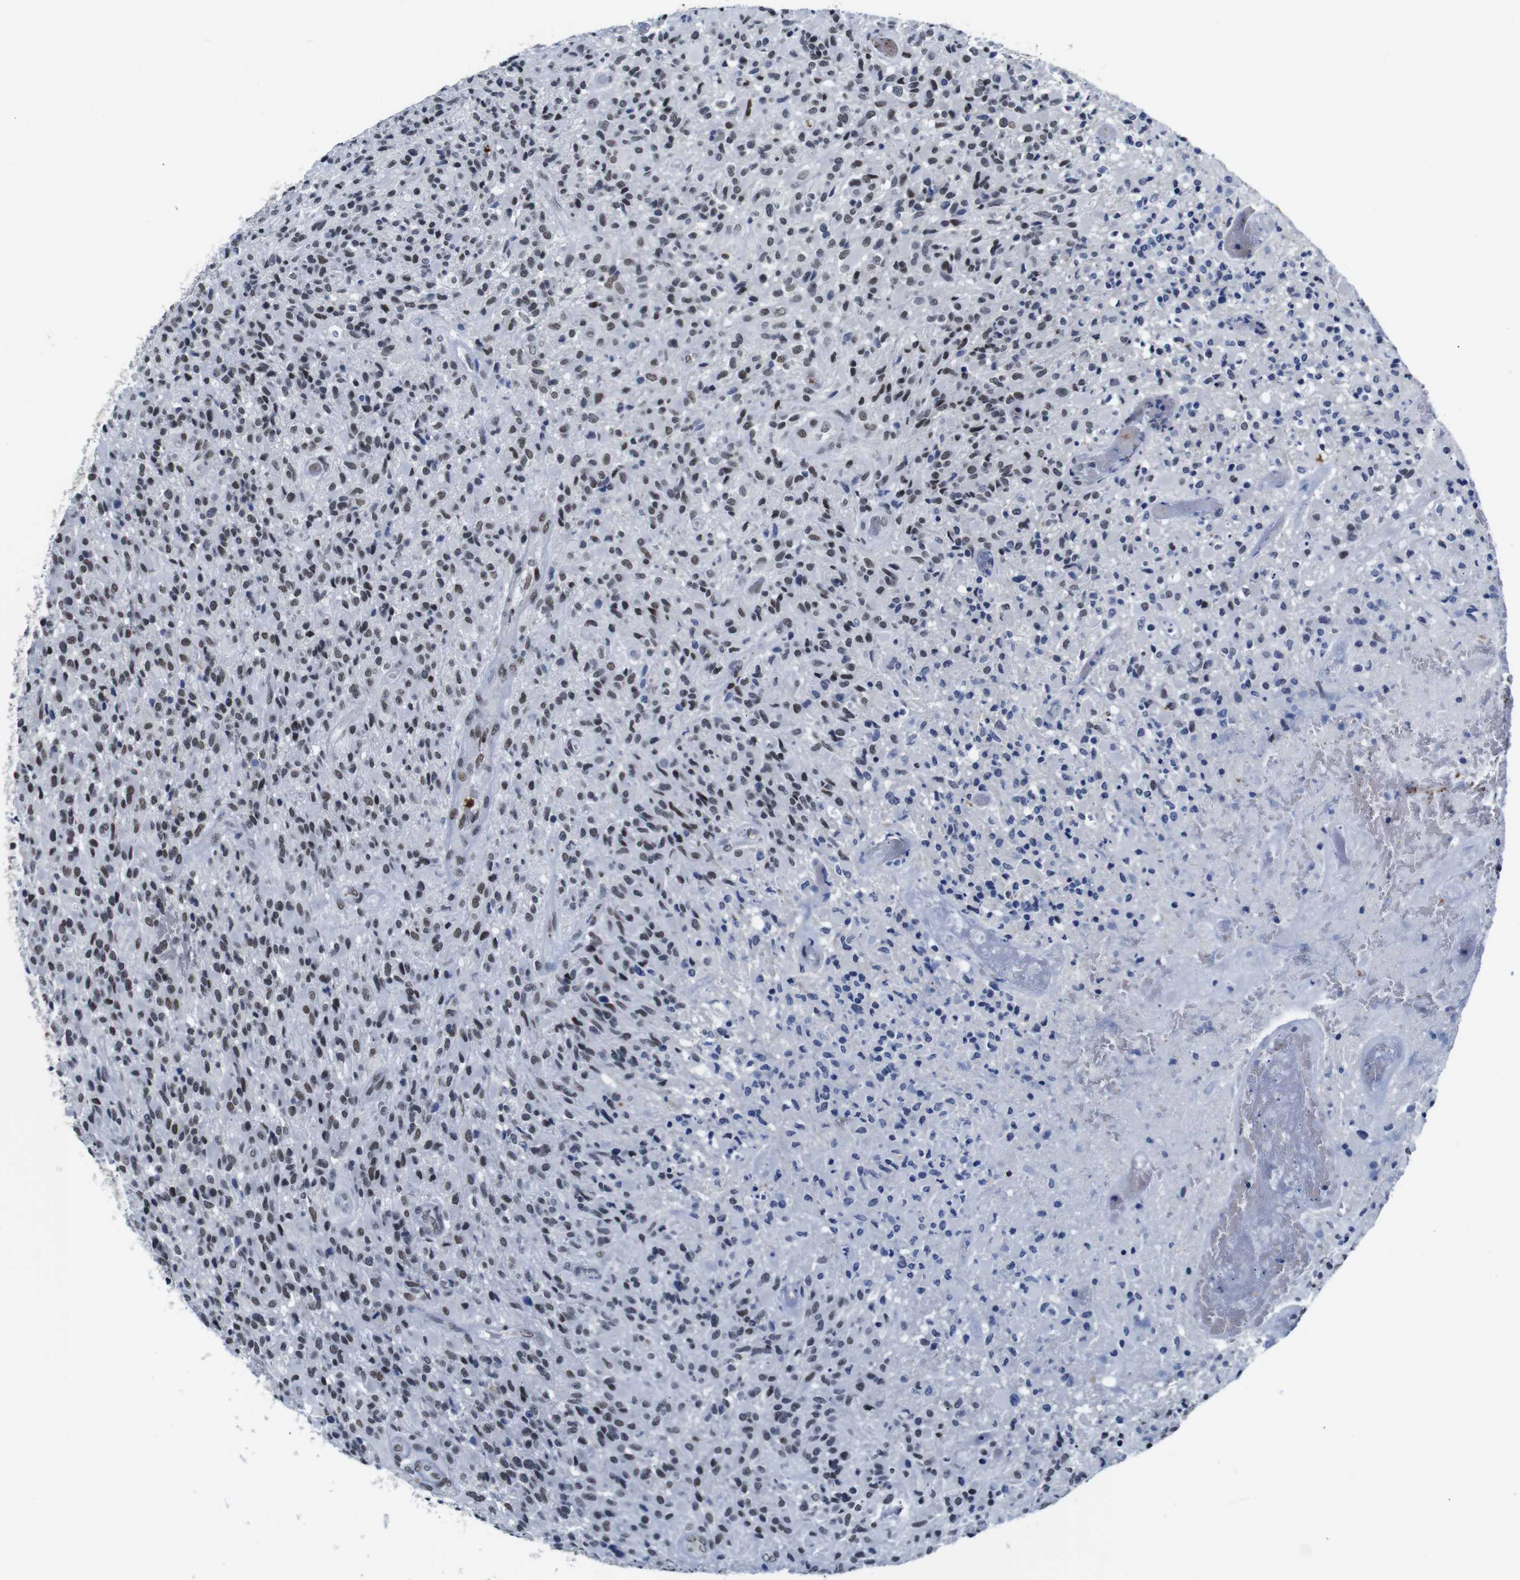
{"staining": {"intensity": "moderate", "quantity": "25%-75%", "location": "nuclear"}, "tissue": "glioma", "cell_type": "Tumor cells", "image_type": "cancer", "snomed": [{"axis": "morphology", "description": "Glioma, malignant, High grade"}, {"axis": "topography", "description": "Brain"}], "caption": "Glioma was stained to show a protein in brown. There is medium levels of moderate nuclear positivity in about 25%-75% of tumor cells. (Stains: DAB (3,3'-diaminobenzidine) in brown, nuclei in blue, Microscopy: brightfield microscopy at high magnification).", "gene": "ILDR2", "patient": {"sex": "male", "age": 71}}